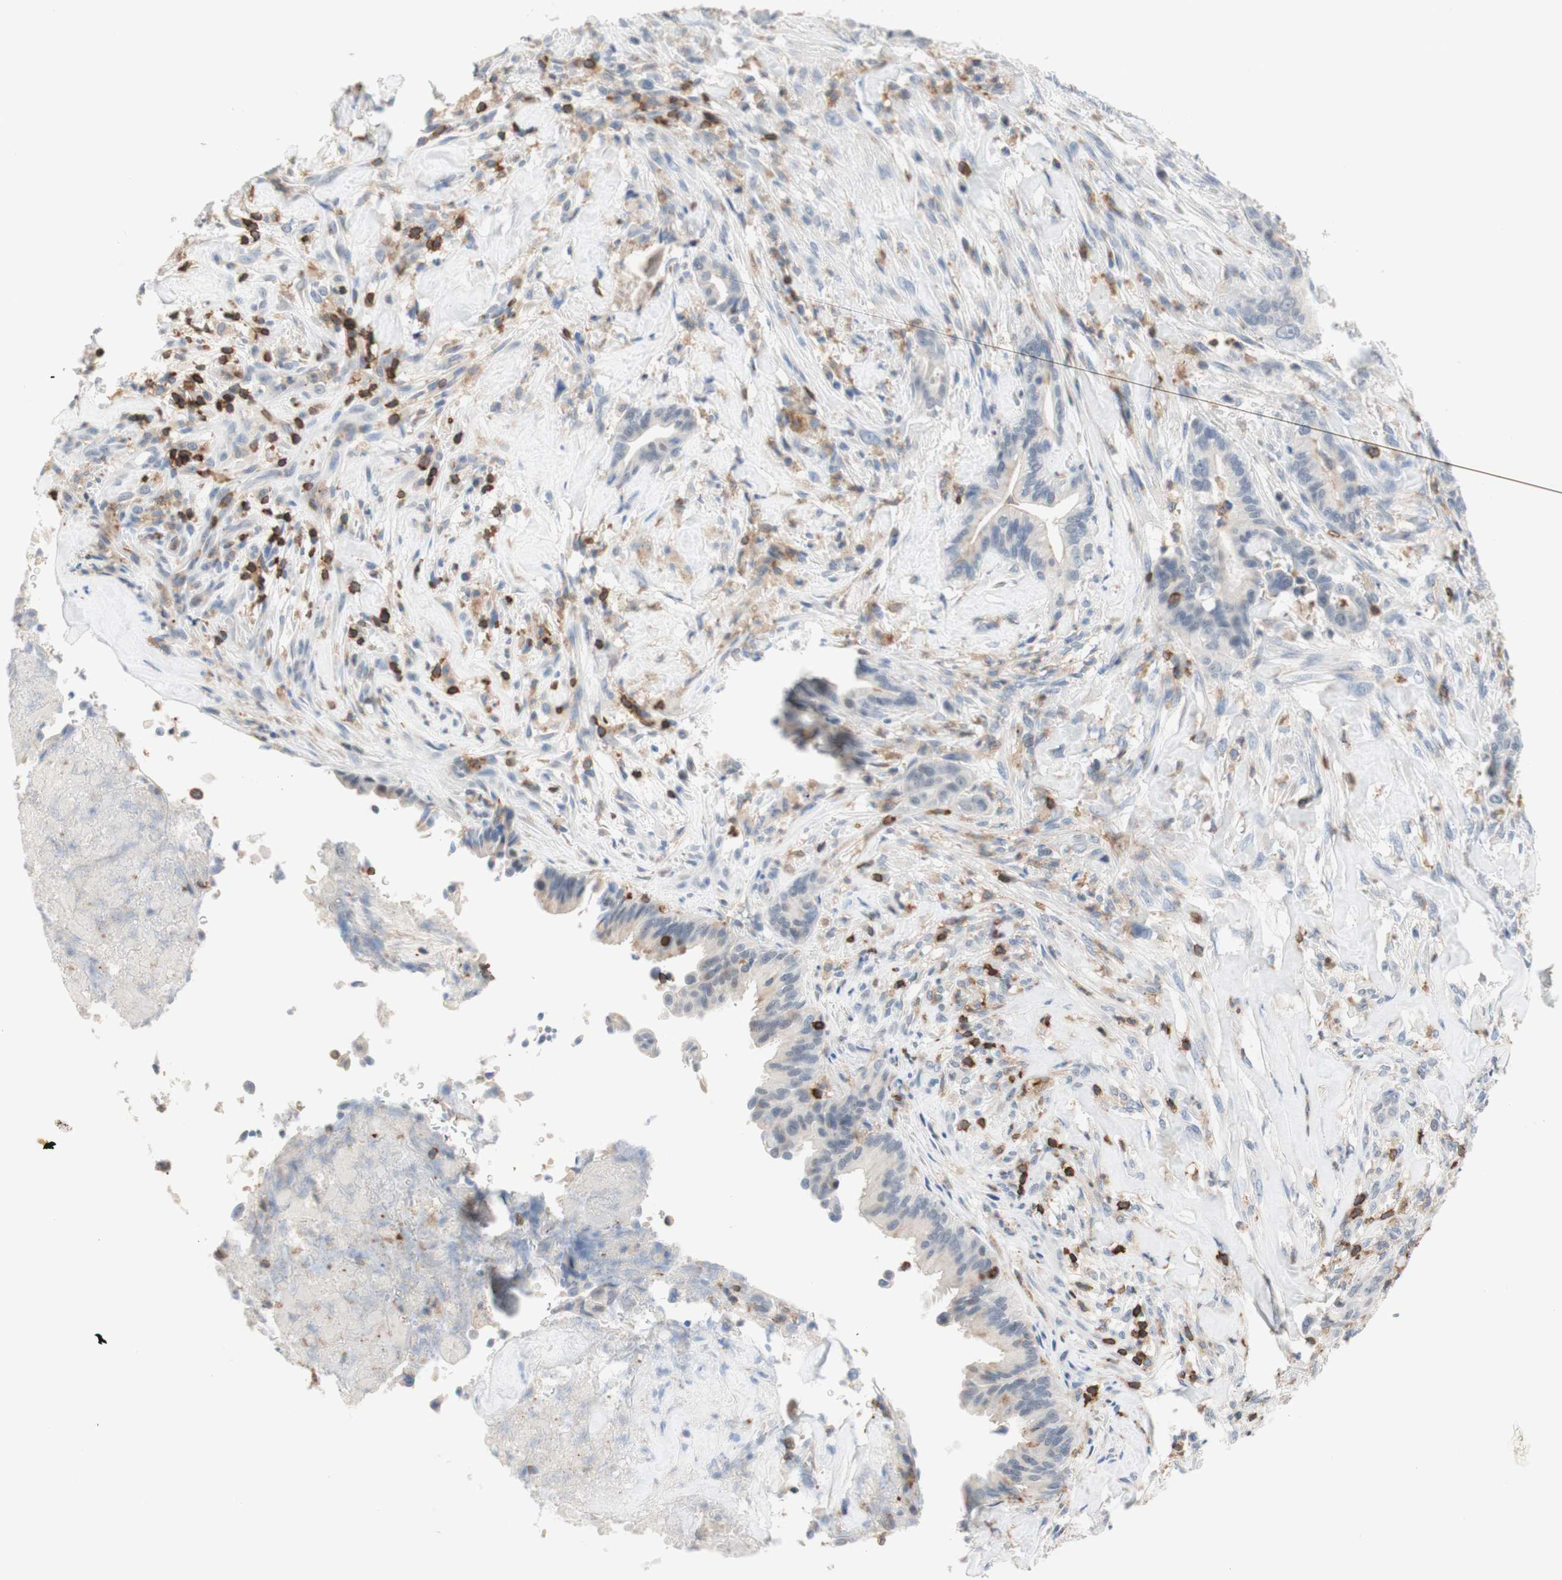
{"staining": {"intensity": "negative", "quantity": "none", "location": "none"}, "tissue": "liver cancer", "cell_type": "Tumor cells", "image_type": "cancer", "snomed": [{"axis": "morphology", "description": "Cholangiocarcinoma"}, {"axis": "topography", "description": "Liver"}], "caption": "The image displays no significant staining in tumor cells of liver cancer. The staining was performed using DAB to visualize the protein expression in brown, while the nuclei were stained in blue with hematoxylin (Magnification: 20x).", "gene": "SPINK6", "patient": {"sex": "female", "age": 67}}